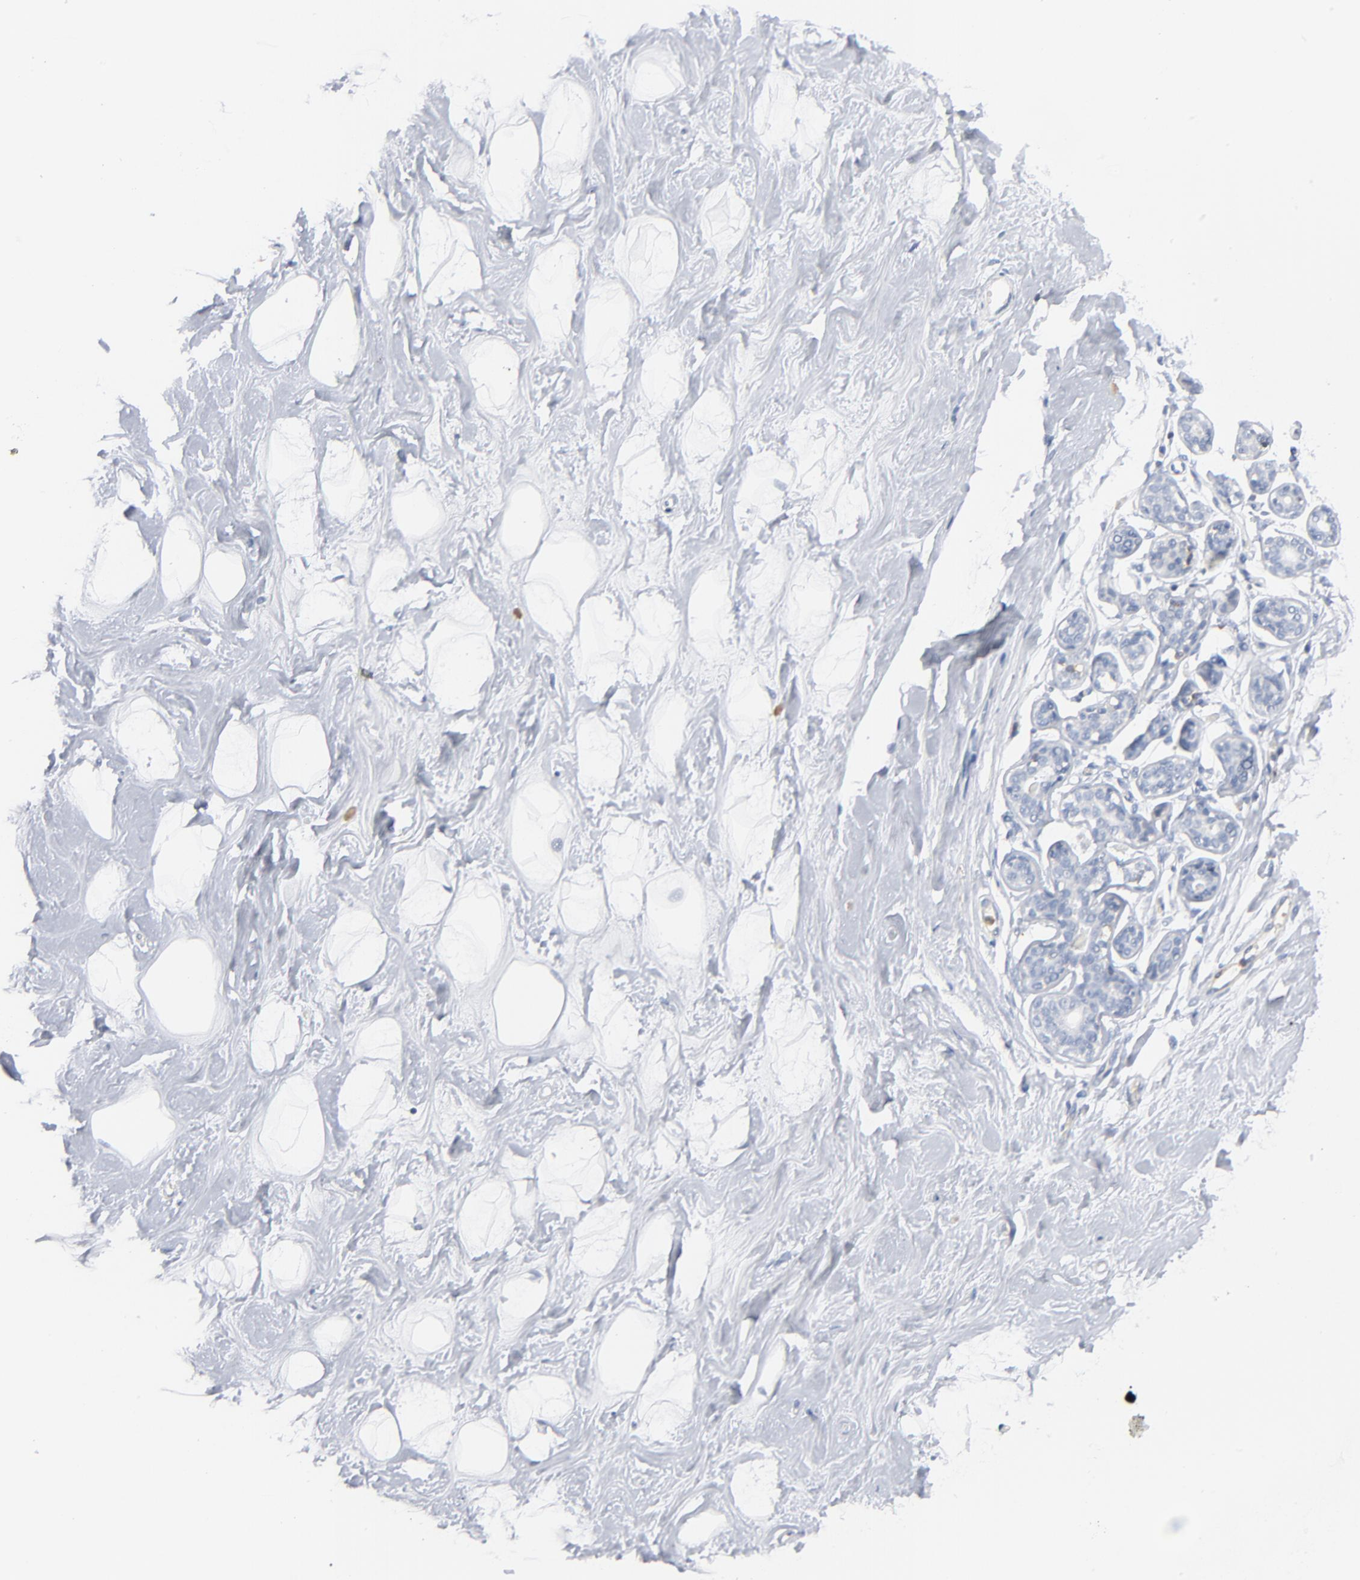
{"staining": {"intensity": "negative", "quantity": "none", "location": "none"}, "tissue": "breast", "cell_type": "Adipocytes", "image_type": "normal", "snomed": [{"axis": "morphology", "description": "Normal tissue, NOS"}, {"axis": "topography", "description": "Breast"}], "caption": "Benign breast was stained to show a protein in brown. There is no significant staining in adipocytes. Brightfield microscopy of immunohistochemistry stained with DAB (brown) and hematoxylin (blue), captured at high magnification.", "gene": "PTK2B", "patient": {"sex": "female", "age": 23}}